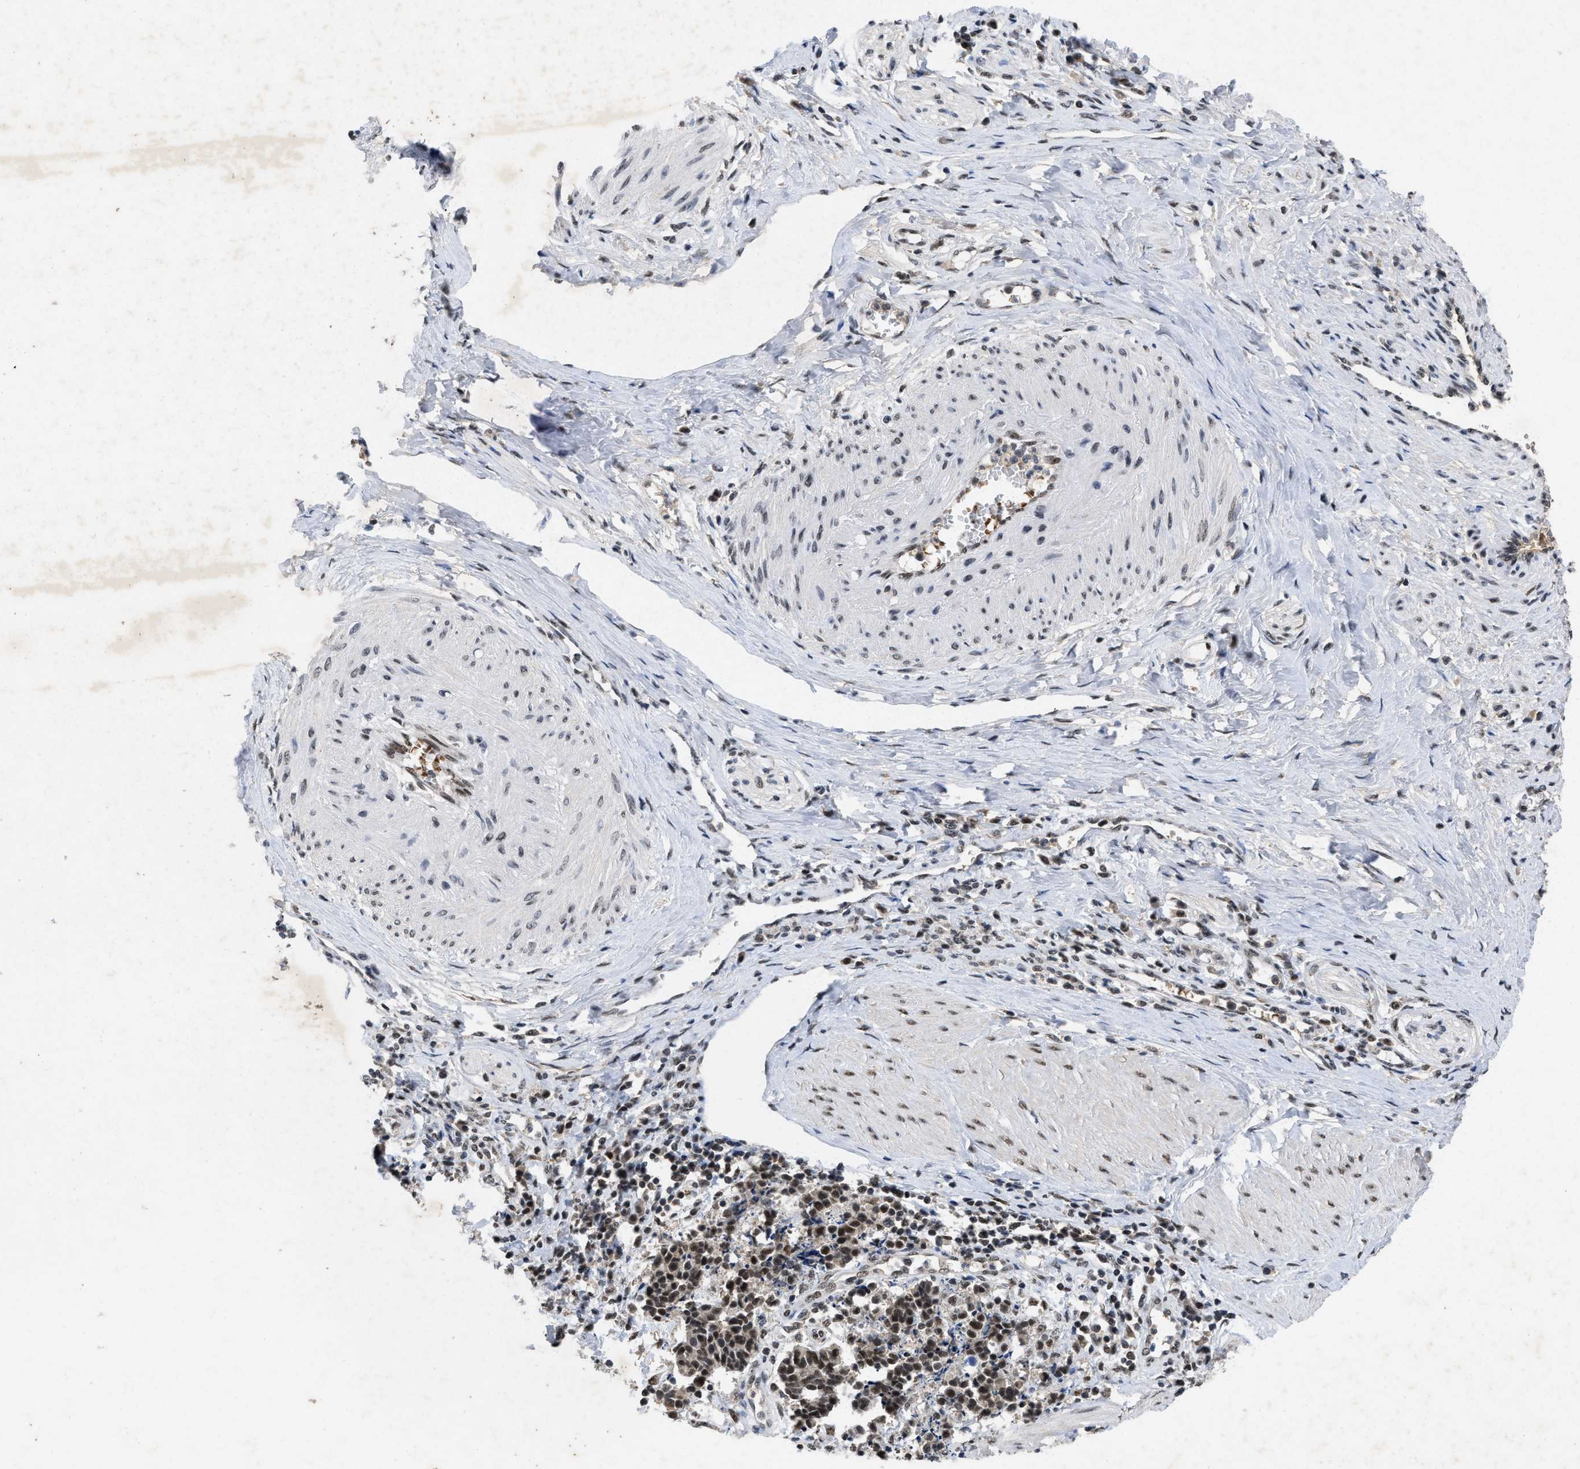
{"staining": {"intensity": "moderate", "quantity": ">75%", "location": "nuclear"}, "tissue": "cervical cancer", "cell_type": "Tumor cells", "image_type": "cancer", "snomed": [{"axis": "morphology", "description": "Squamous cell carcinoma, NOS"}, {"axis": "topography", "description": "Cervix"}], "caption": "IHC staining of cervical squamous cell carcinoma, which exhibits medium levels of moderate nuclear positivity in approximately >75% of tumor cells indicating moderate nuclear protein staining. The staining was performed using DAB (3,3'-diaminobenzidine) (brown) for protein detection and nuclei were counterstained in hematoxylin (blue).", "gene": "ZNF346", "patient": {"sex": "female", "age": 35}}